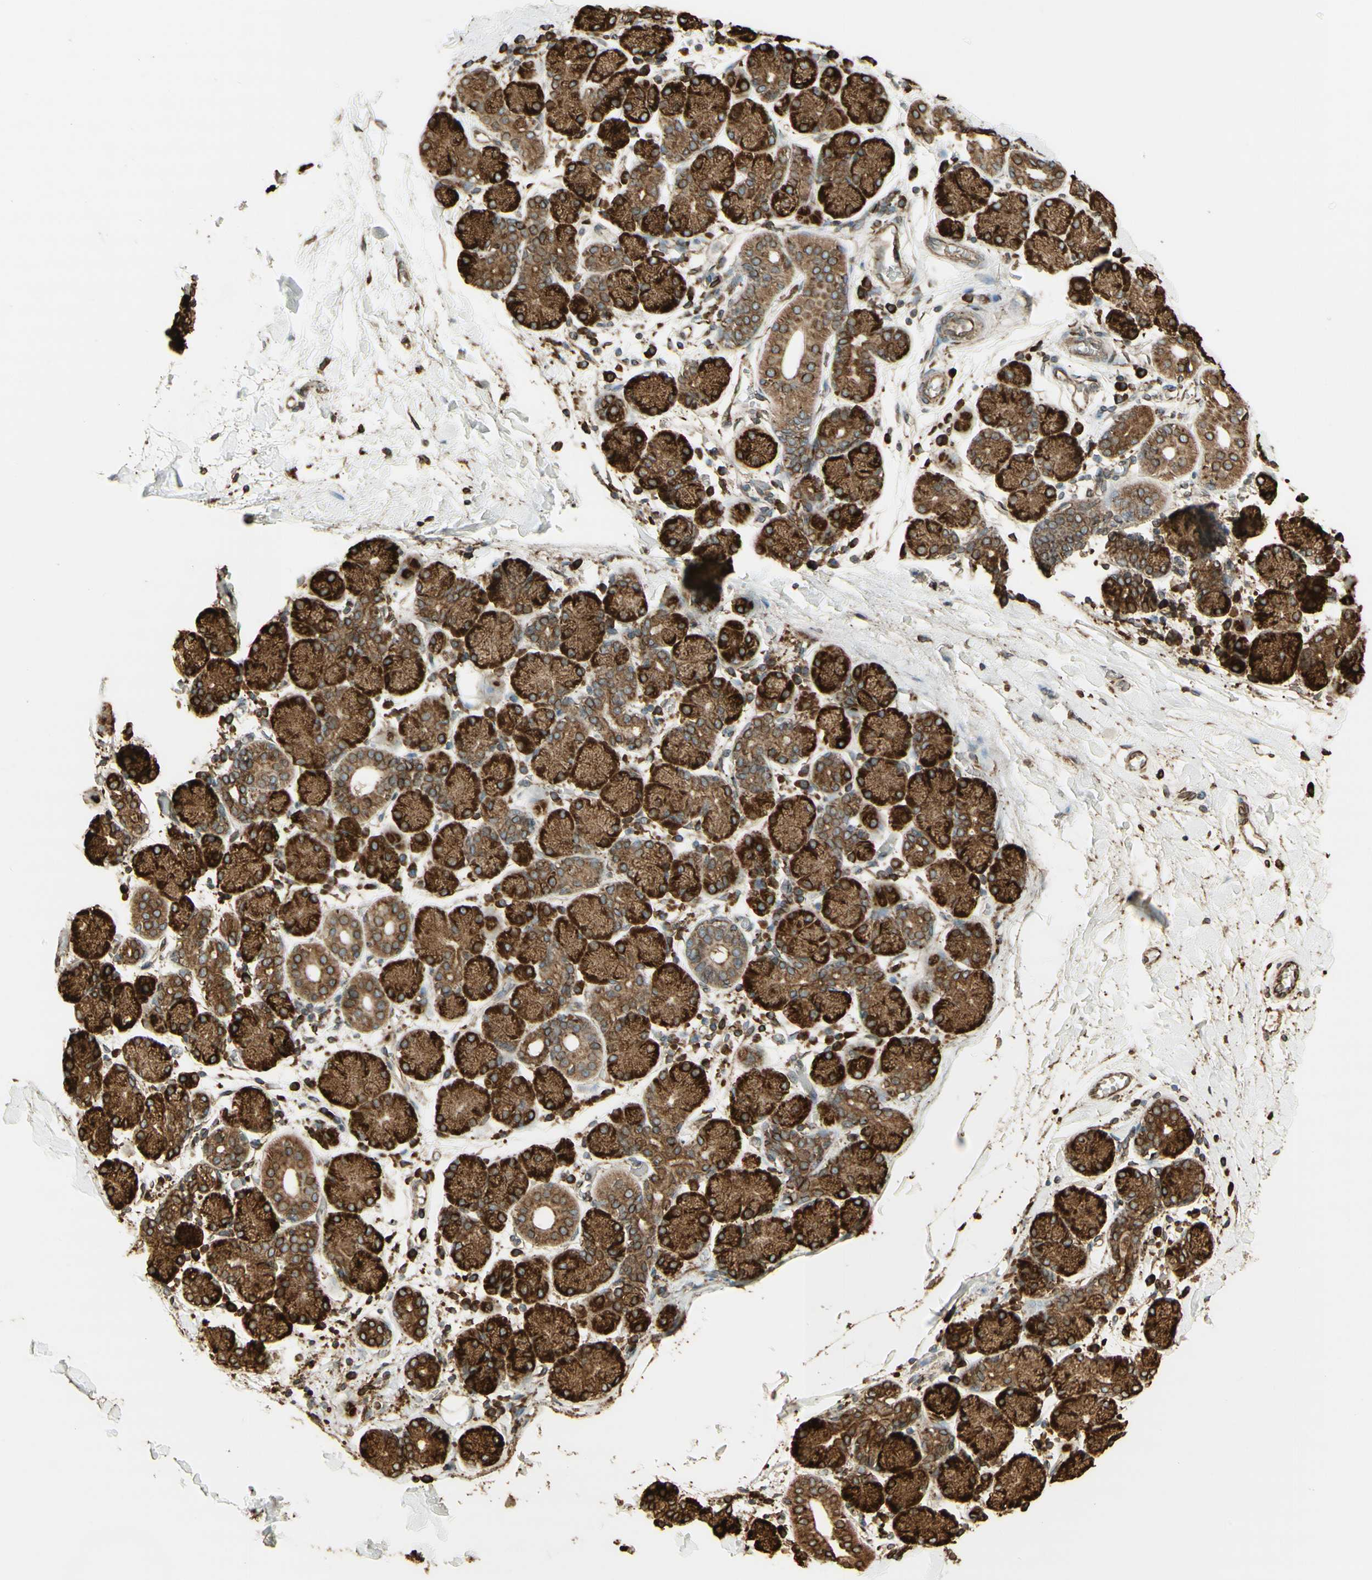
{"staining": {"intensity": "strong", "quantity": ">75%", "location": "cytoplasmic/membranous"}, "tissue": "salivary gland", "cell_type": "Glandular cells", "image_type": "normal", "snomed": [{"axis": "morphology", "description": "Normal tissue, NOS"}, {"axis": "topography", "description": "Salivary gland"}], "caption": "About >75% of glandular cells in benign salivary gland display strong cytoplasmic/membranous protein staining as visualized by brown immunohistochemical staining.", "gene": "CANX", "patient": {"sex": "female", "age": 24}}